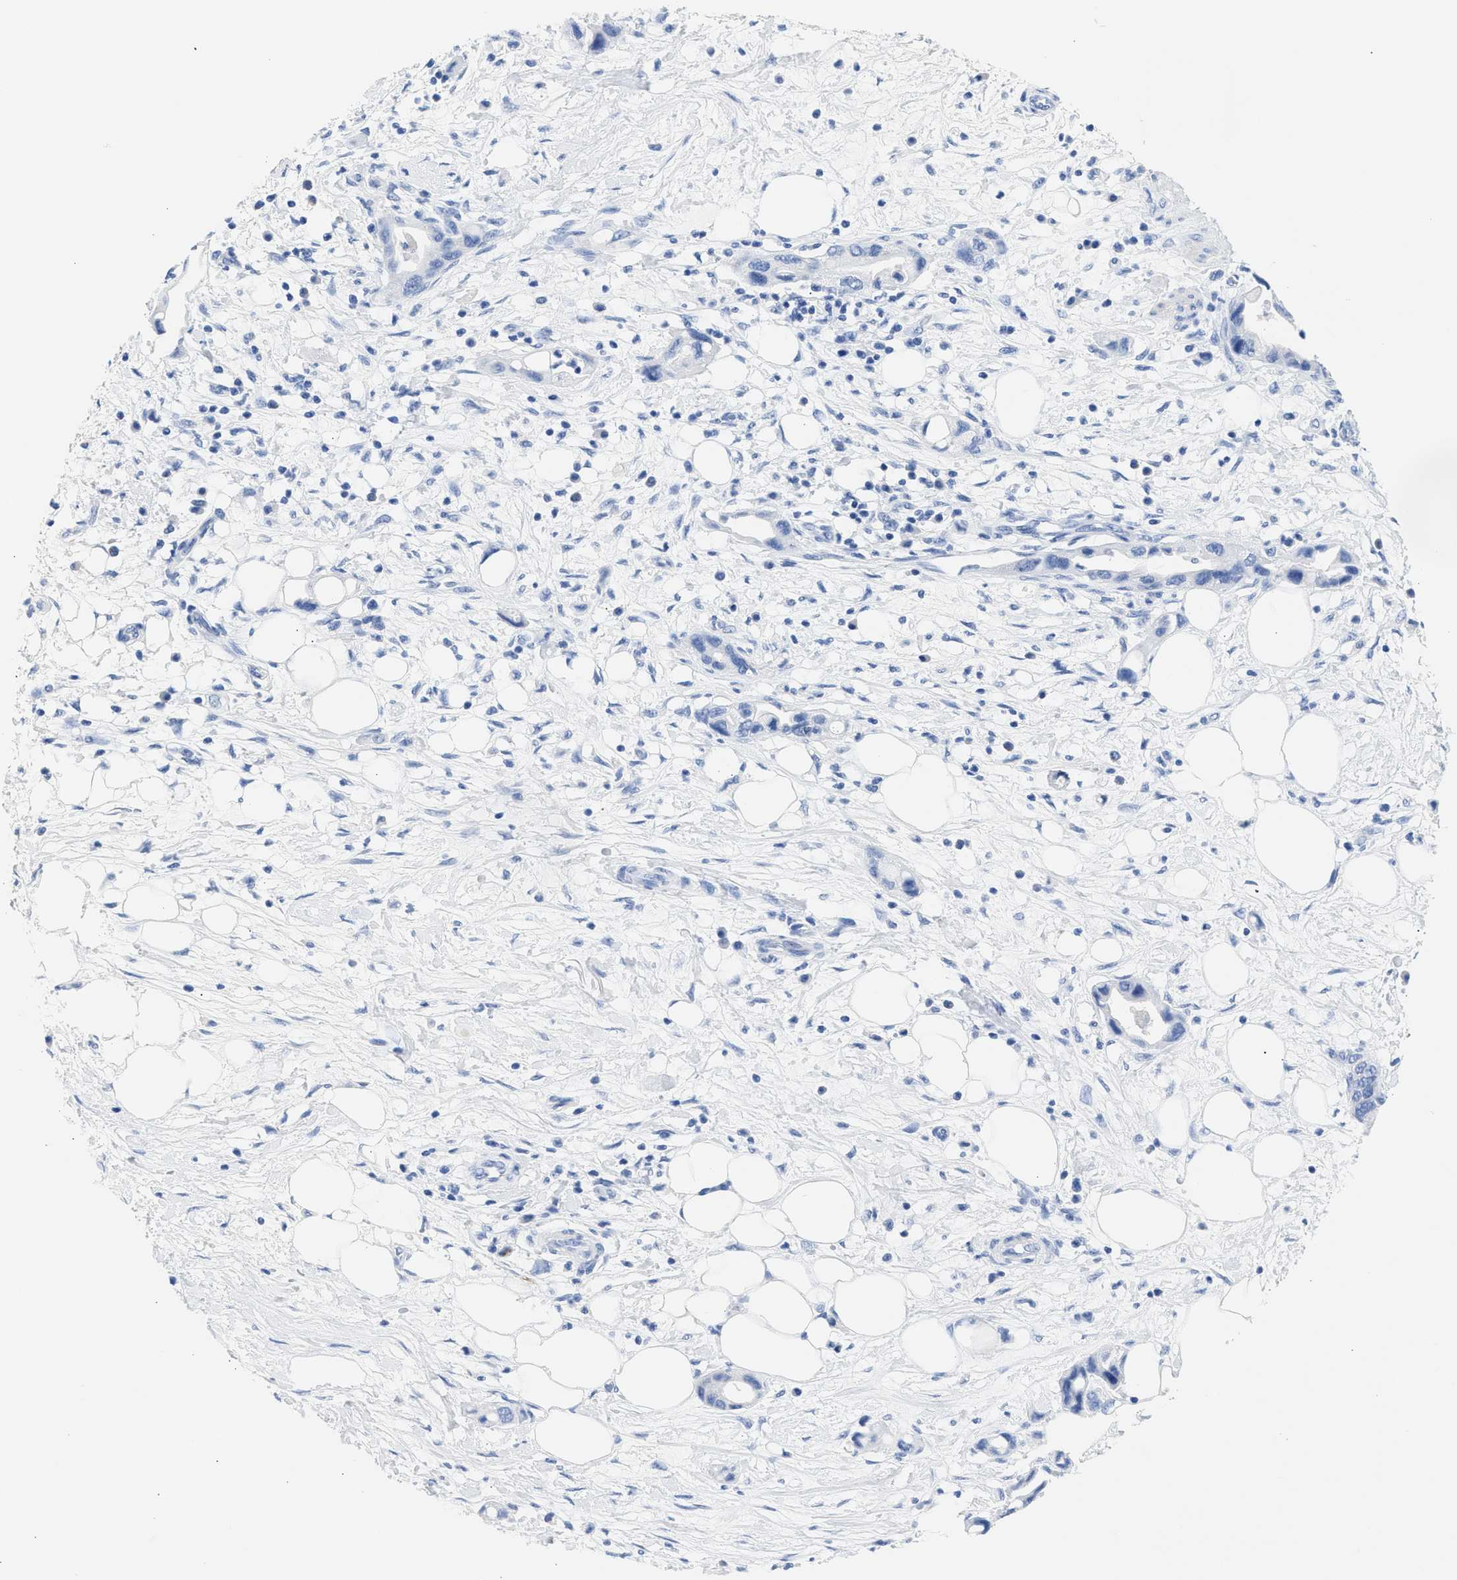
{"staining": {"intensity": "negative", "quantity": "none", "location": "none"}, "tissue": "pancreatic cancer", "cell_type": "Tumor cells", "image_type": "cancer", "snomed": [{"axis": "morphology", "description": "Adenocarcinoma, NOS"}, {"axis": "topography", "description": "Pancreas"}], "caption": "Micrograph shows no significant protein positivity in tumor cells of pancreatic cancer (adenocarcinoma). (Stains: DAB (3,3'-diaminobenzidine) immunohistochemistry with hematoxylin counter stain, Microscopy: brightfield microscopy at high magnification).", "gene": "NCAM1", "patient": {"sex": "female", "age": 57}}